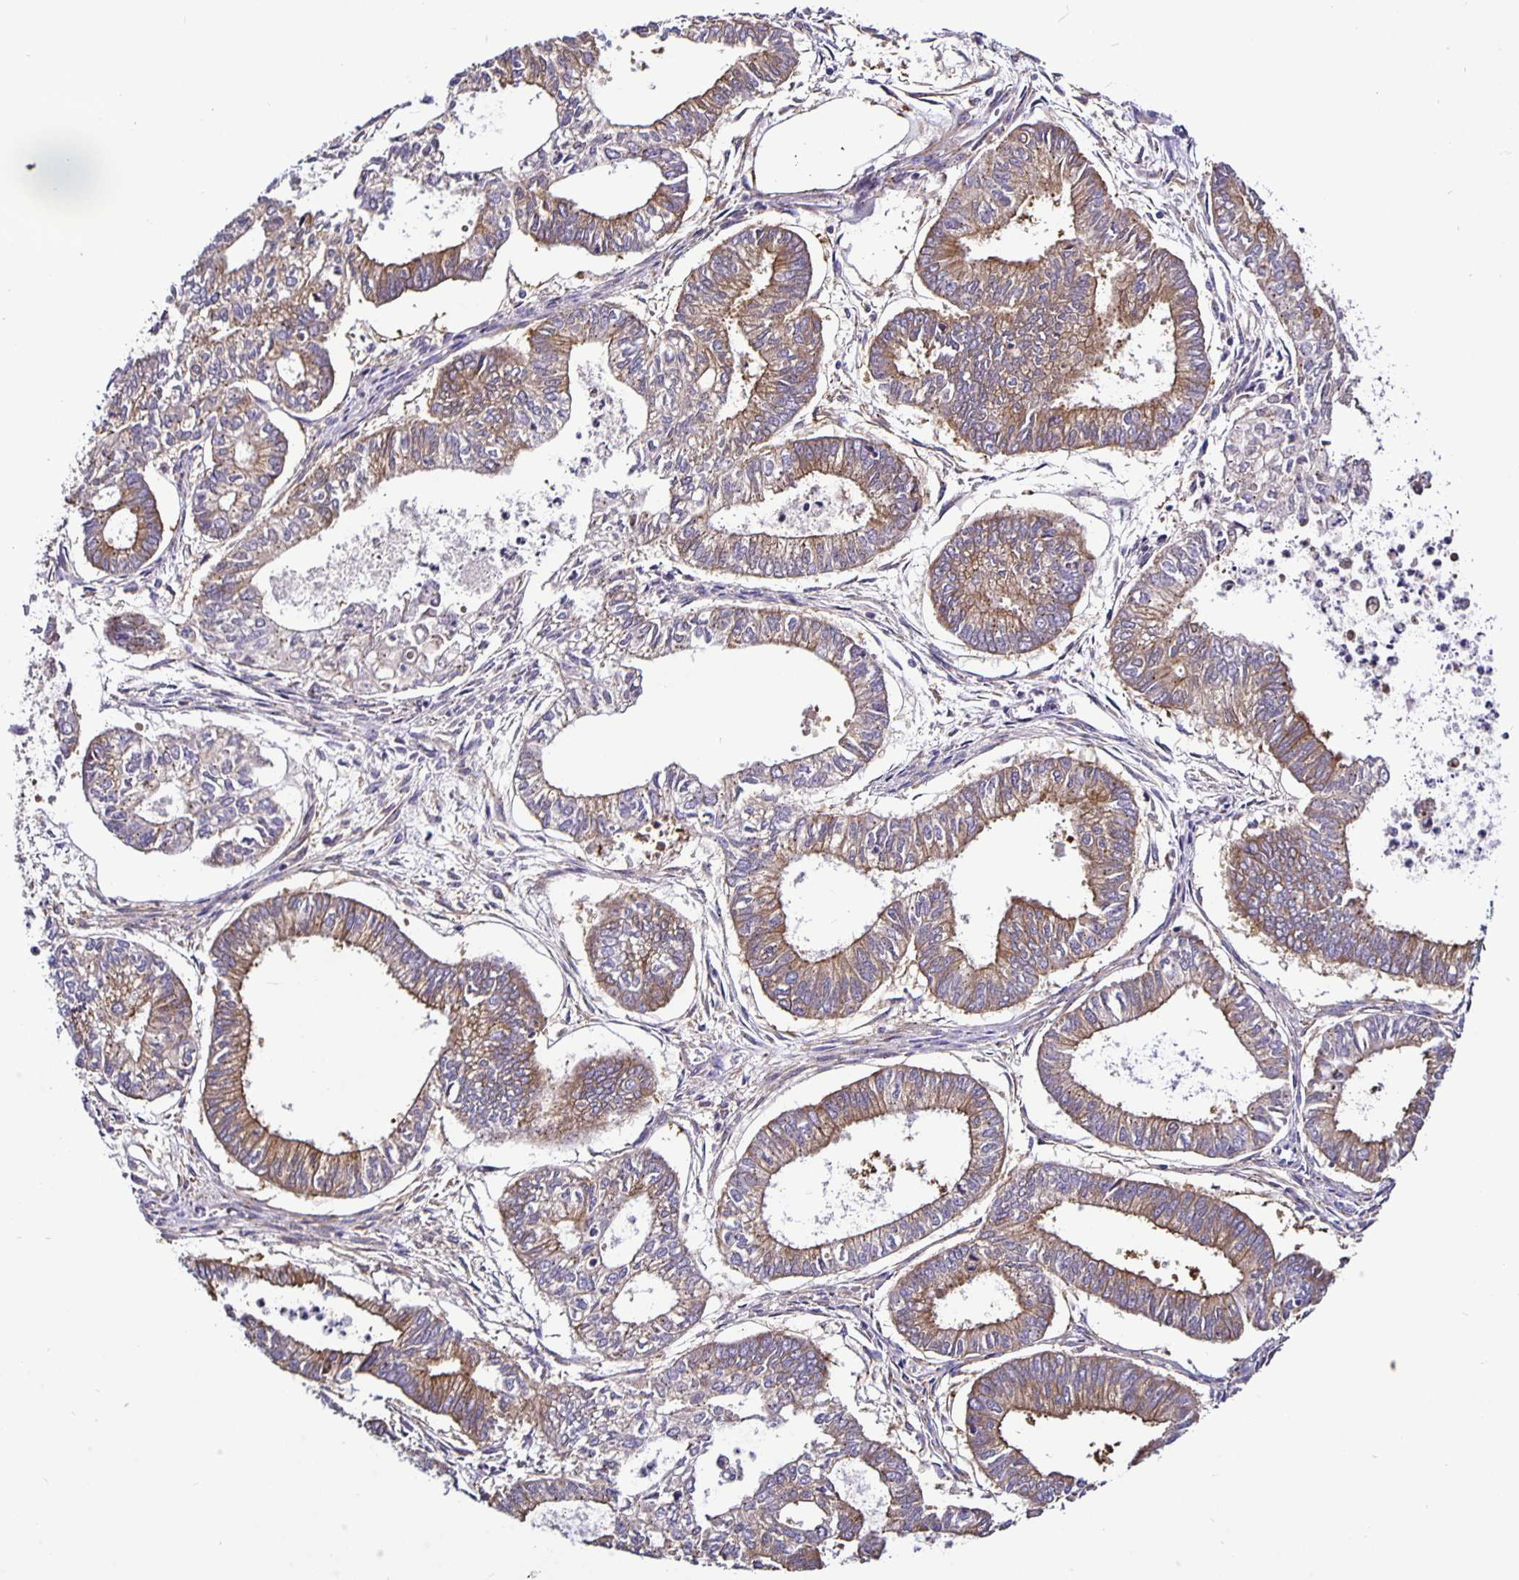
{"staining": {"intensity": "moderate", "quantity": ">75%", "location": "cytoplasmic/membranous"}, "tissue": "ovarian cancer", "cell_type": "Tumor cells", "image_type": "cancer", "snomed": [{"axis": "morphology", "description": "Carcinoma, endometroid"}, {"axis": "topography", "description": "Ovary"}], "caption": "Approximately >75% of tumor cells in human ovarian cancer (endometroid carcinoma) display moderate cytoplasmic/membranous protein expression as visualized by brown immunohistochemical staining.", "gene": "SNX5", "patient": {"sex": "female", "age": 64}}